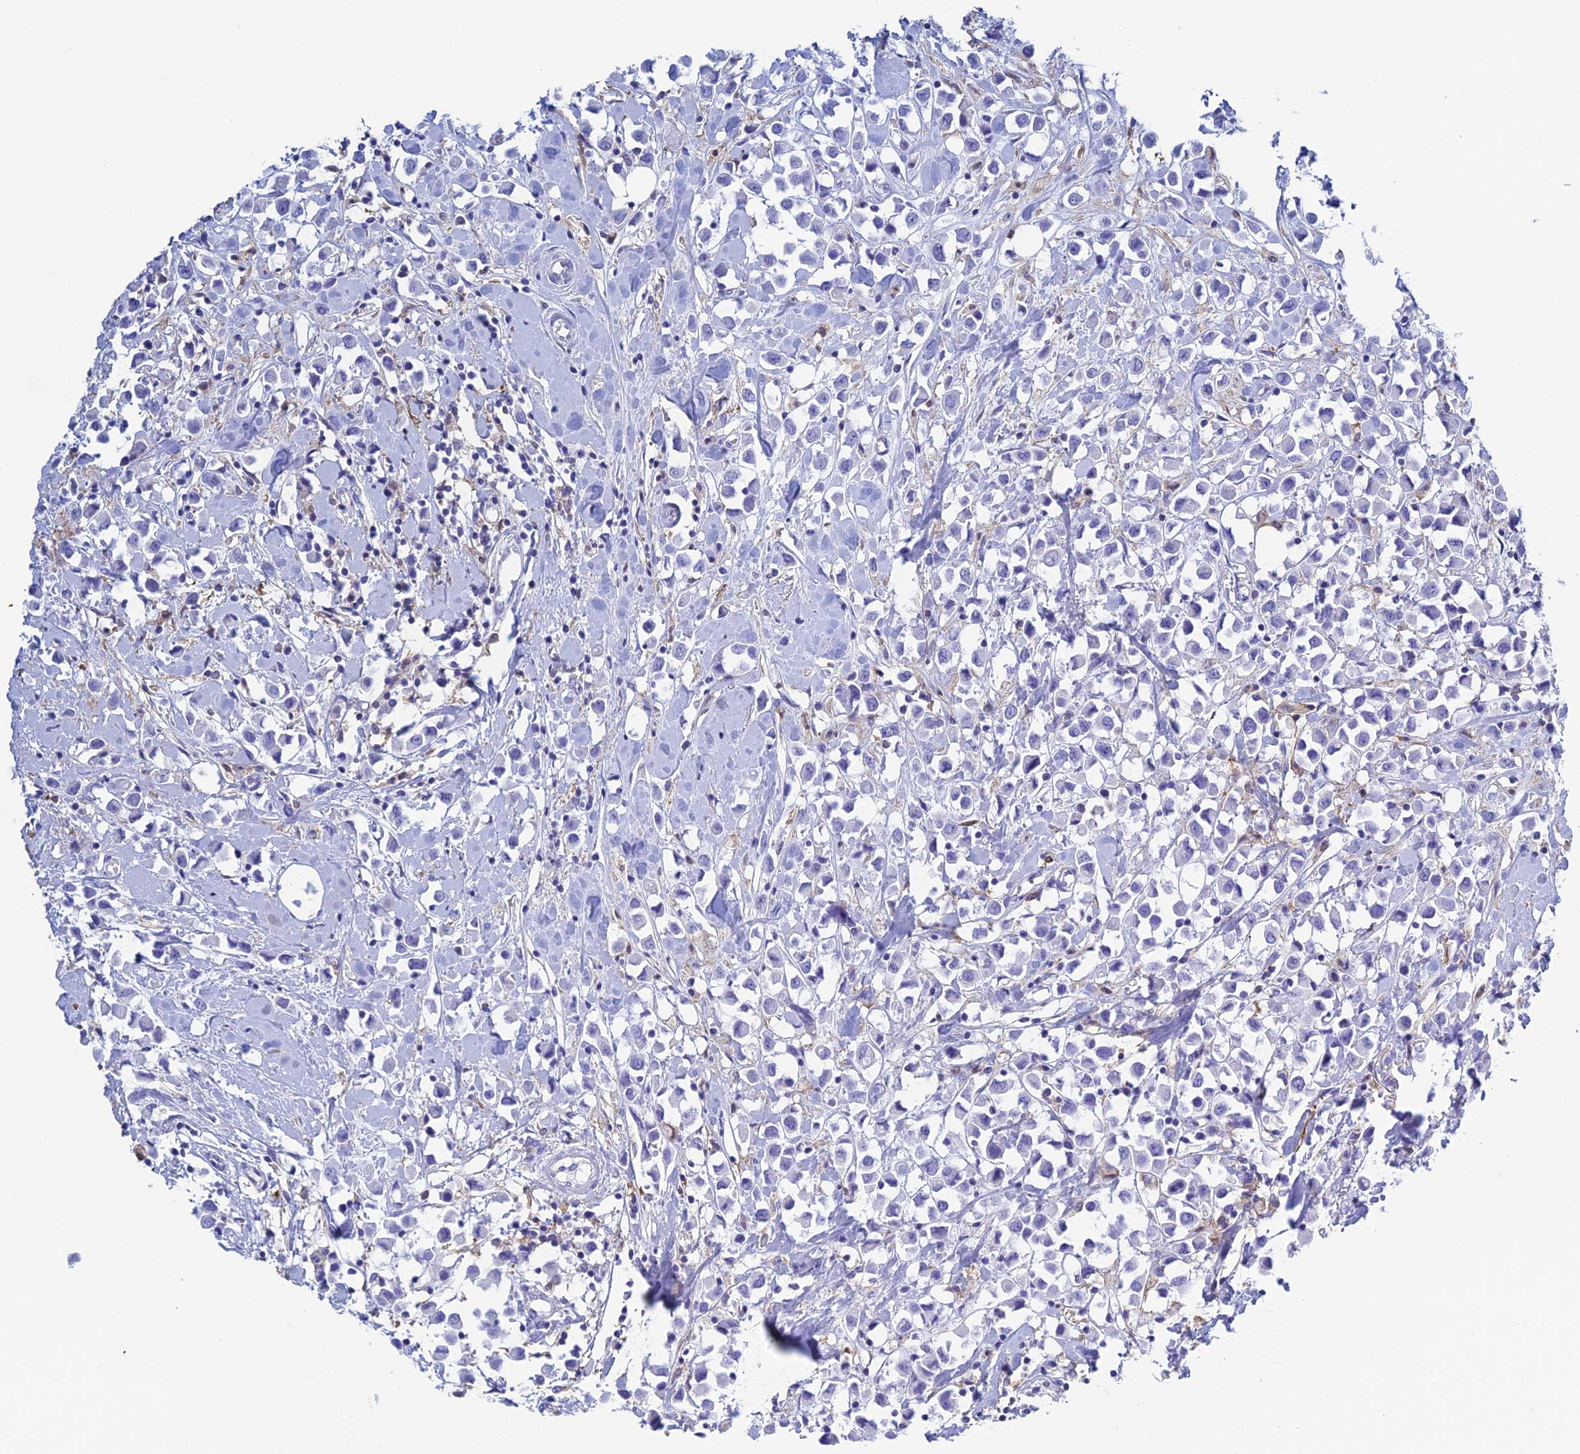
{"staining": {"intensity": "negative", "quantity": "none", "location": "none"}, "tissue": "breast cancer", "cell_type": "Tumor cells", "image_type": "cancer", "snomed": [{"axis": "morphology", "description": "Duct carcinoma"}, {"axis": "topography", "description": "Breast"}], "caption": "Infiltrating ductal carcinoma (breast) was stained to show a protein in brown. There is no significant positivity in tumor cells. (Immunohistochemistry, brightfield microscopy, high magnification).", "gene": "KCNK17", "patient": {"sex": "female", "age": 61}}